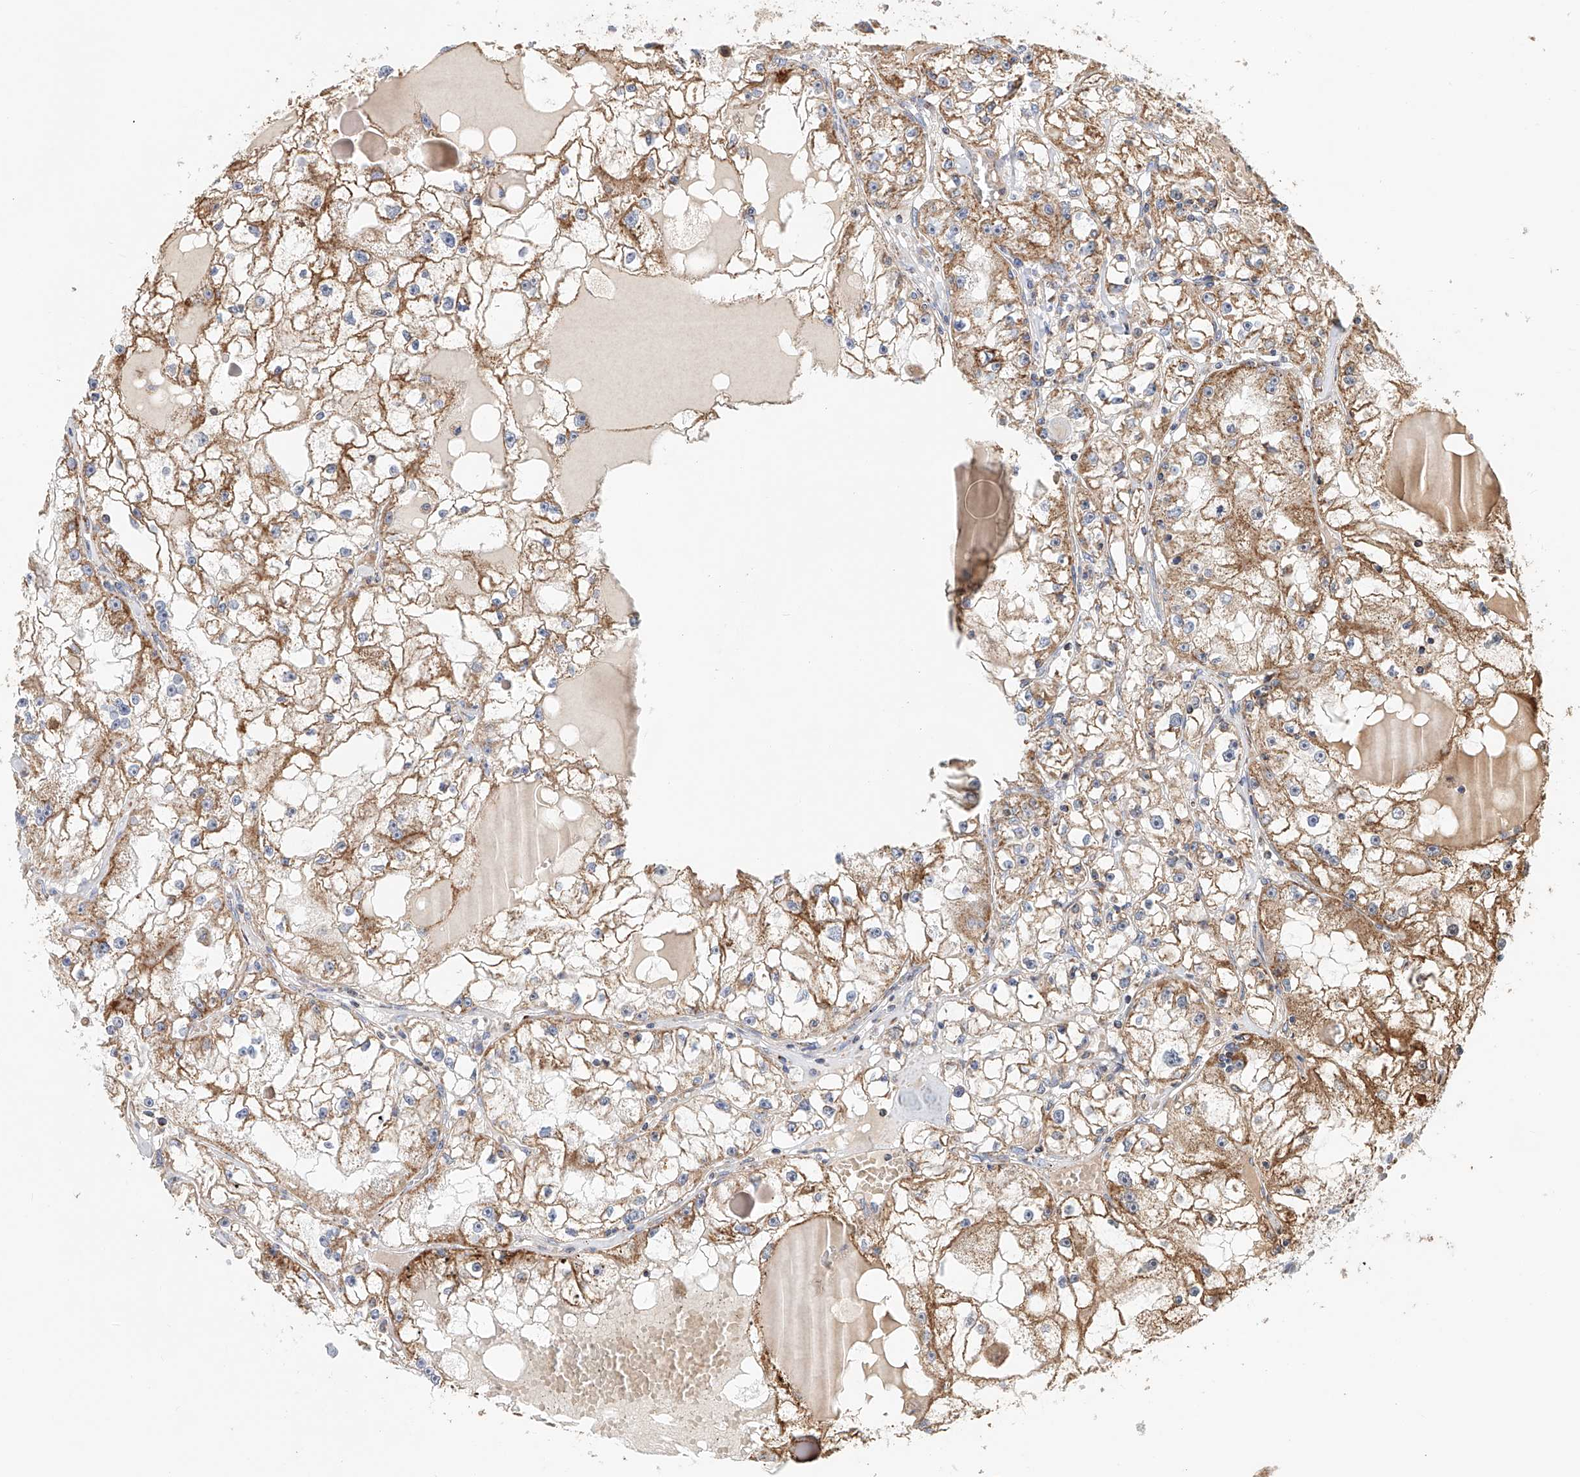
{"staining": {"intensity": "moderate", "quantity": ">75%", "location": "cytoplasmic/membranous"}, "tissue": "renal cancer", "cell_type": "Tumor cells", "image_type": "cancer", "snomed": [{"axis": "morphology", "description": "Adenocarcinoma, NOS"}, {"axis": "topography", "description": "Kidney"}], "caption": "Approximately >75% of tumor cells in renal adenocarcinoma reveal moderate cytoplasmic/membranous protein expression as visualized by brown immunohistochemical staining.", "gene": "MCL1", "patient": {"sex": "male", "age": 56}}